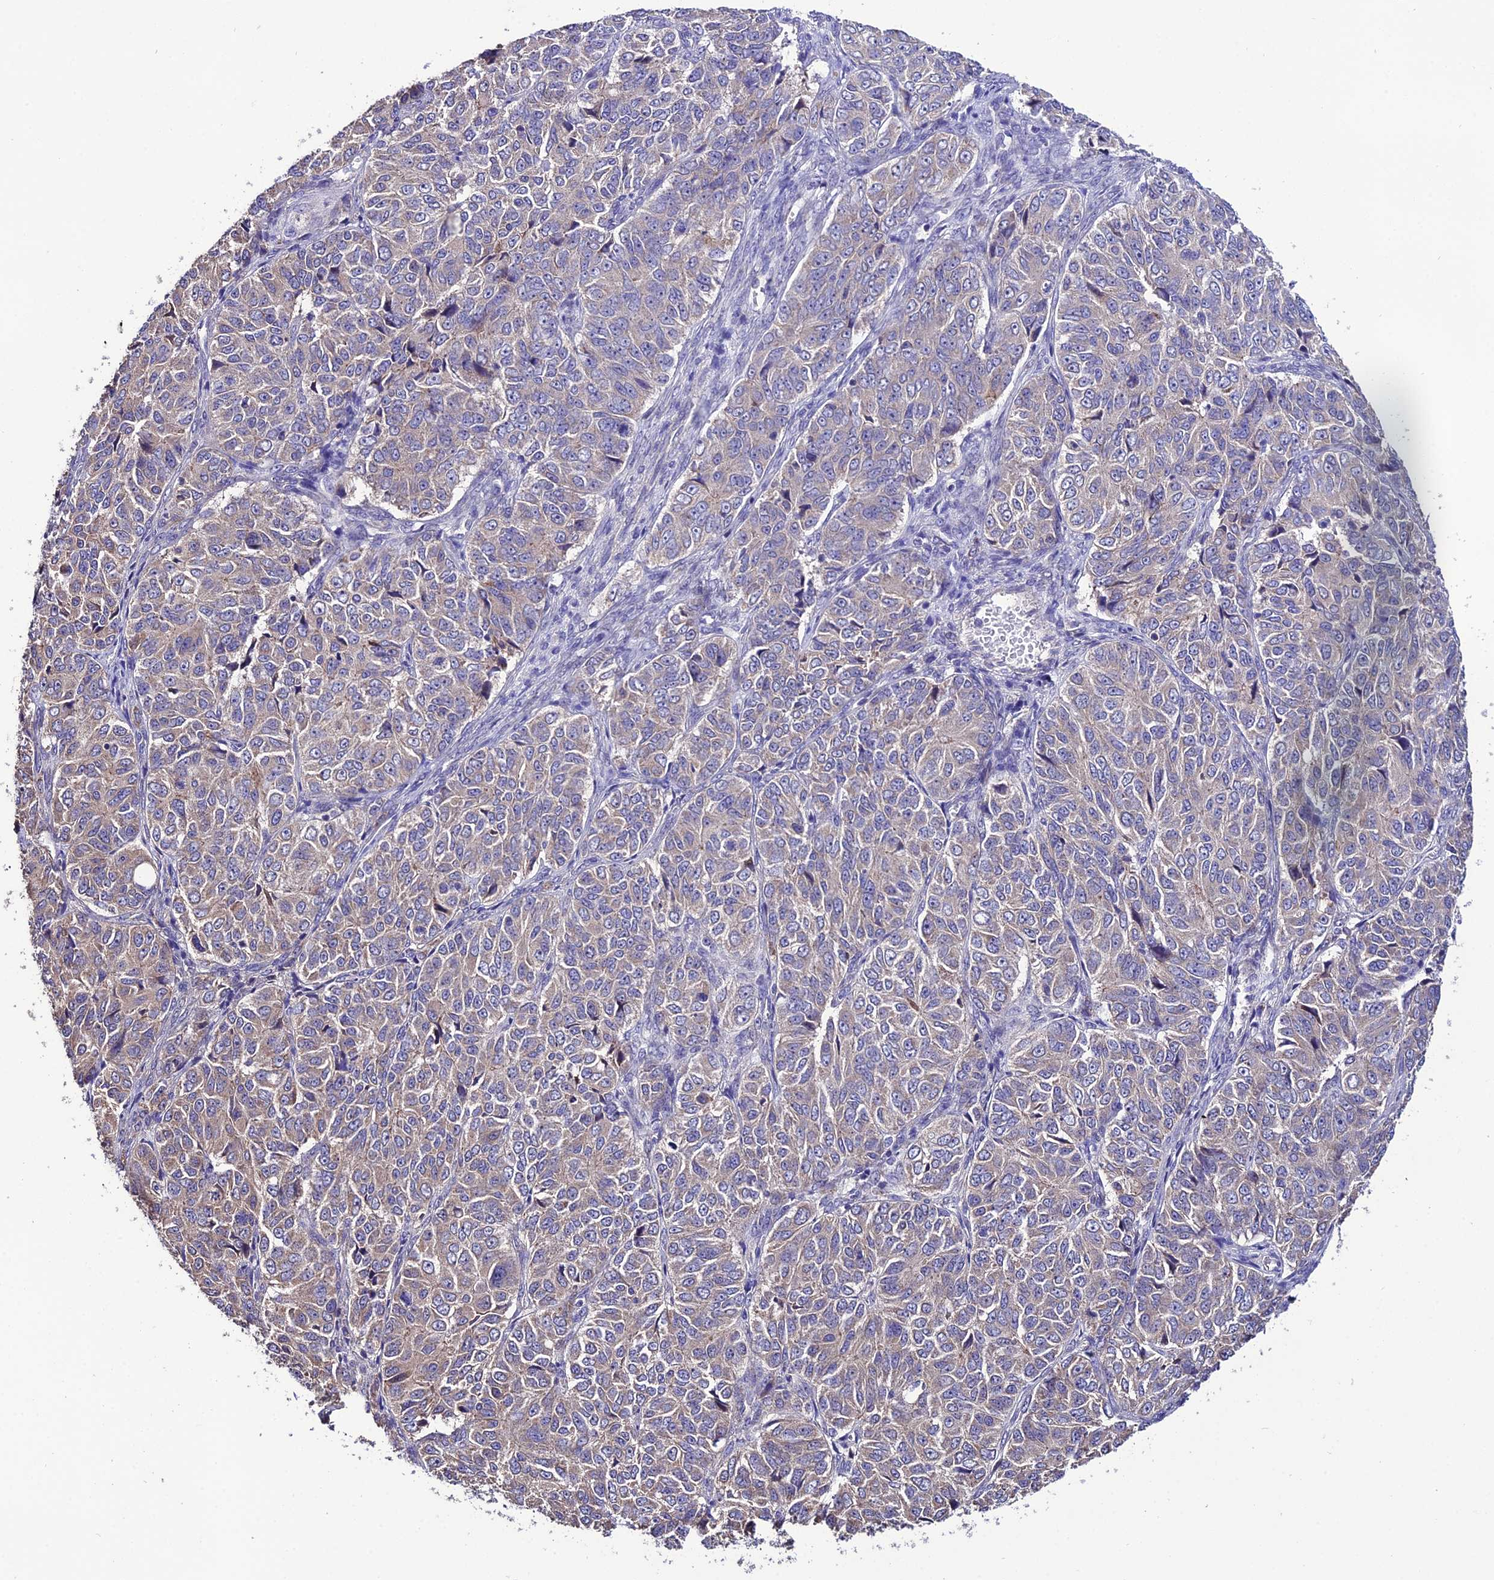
{"staining": {"intensity": "weak", "quantity": "25%-75%", "location": "cytoplasmic/membranous"}, "tissue": "ovarian cancer", "cell_type": "Tumor cells", "image_type": "cancer", "snomed": [{"axis": "morphology", "description": "Carcinoma, endometroid"}, {"axis": "topography", "description": "Ovary"}], "caption": "Weak cytoplasmic/membranous protein expression is present in approximately 25%-75% of tumor cells in ovarian cancer (endometroid carcinoma). (Stains: DAB (3,3'-diaminobenzidine) in brown, nuclei in blue, Microscopy: brightfield microscopy at high magnification).", "gene": "HOGA1", "patient": {"sex": "female", "age": 51}}